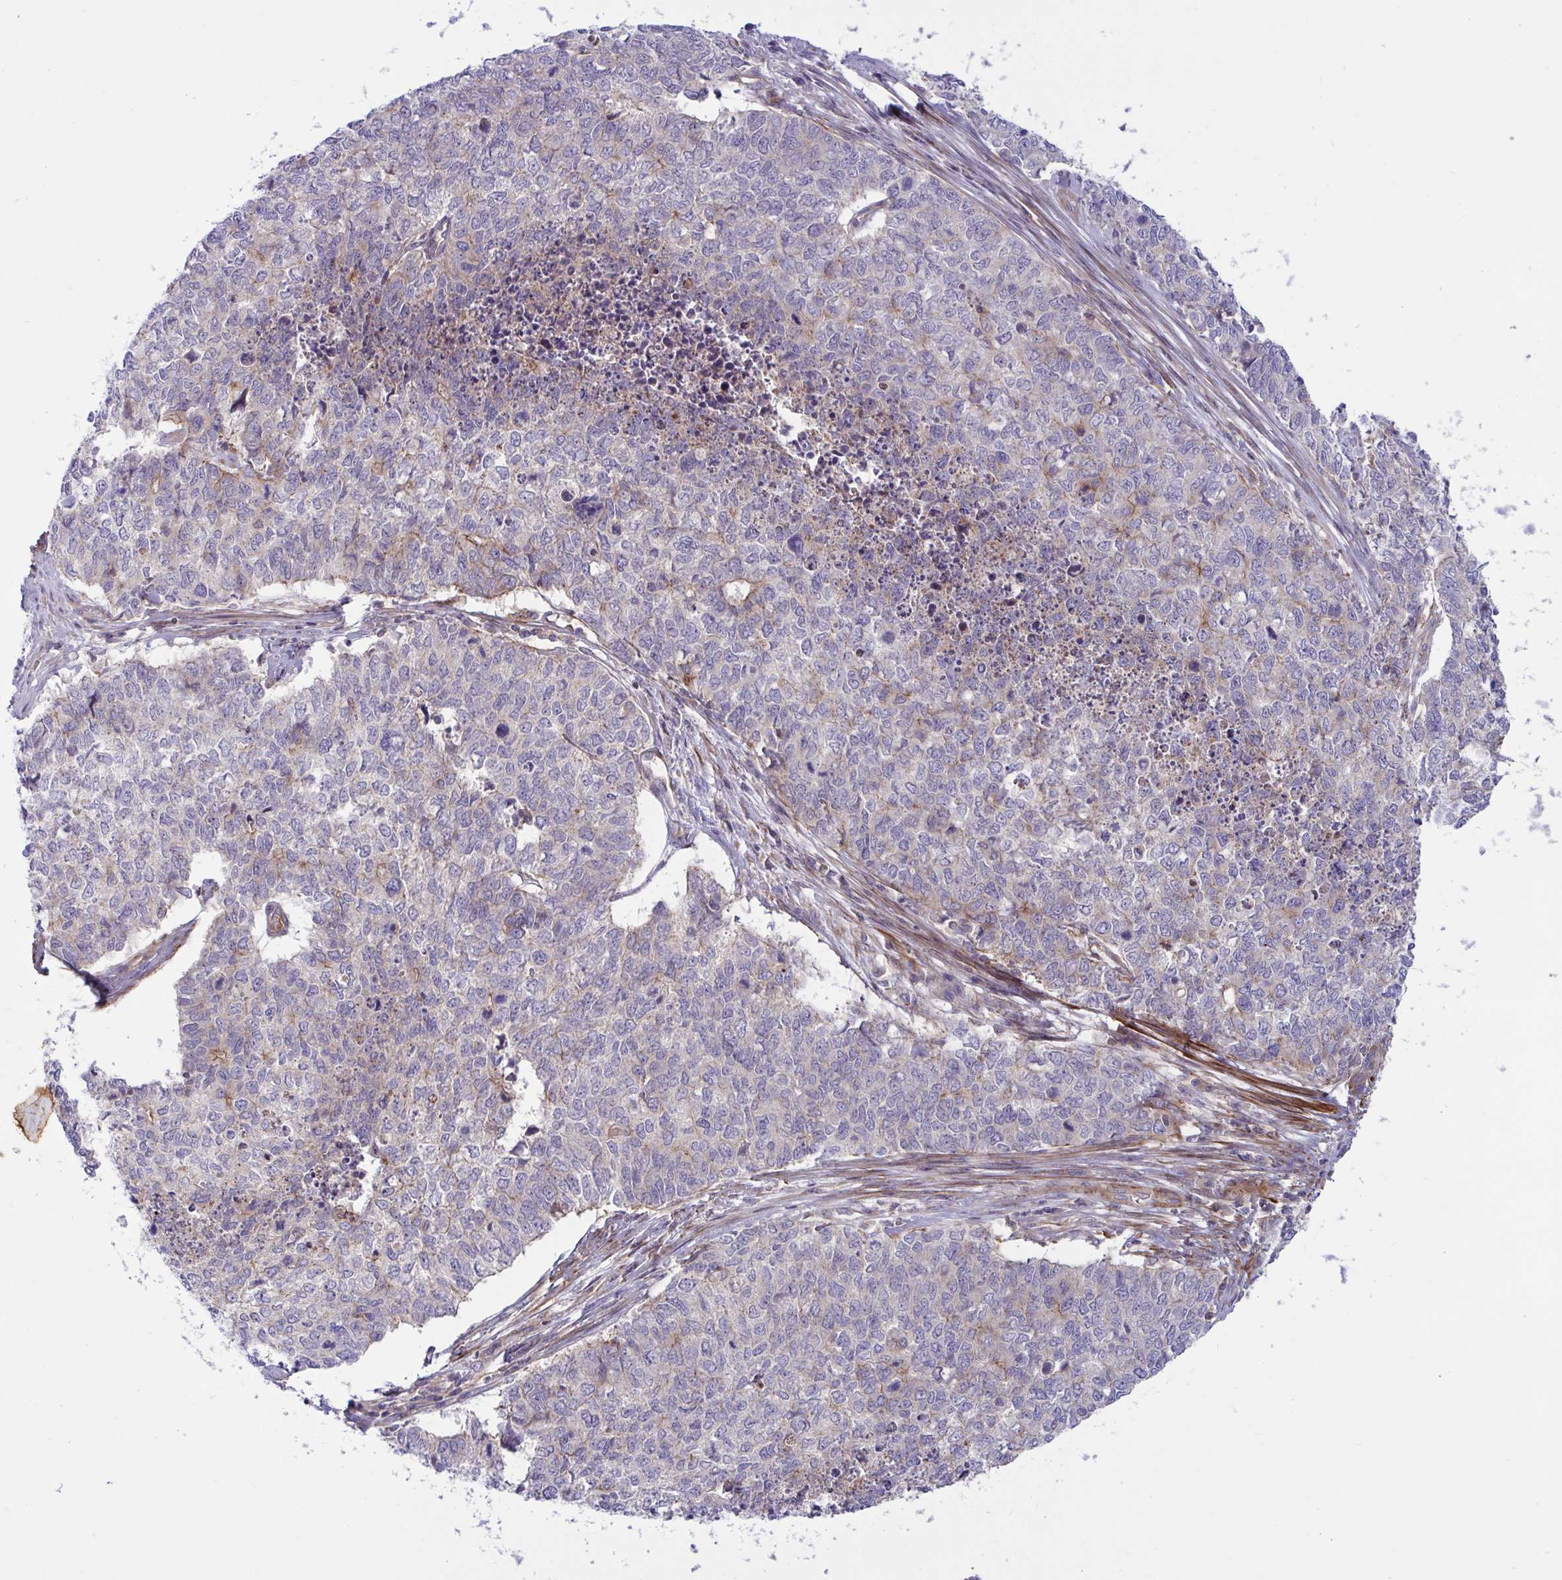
{"staining": {"intensity": "moderate", "quantity": "<25%", "location": "cytoplasmic/membranous"}, "tissue": "cervical cancer", "cell_type": "Tumor cells", "image_type": "cancer", "snomed": [{"axis": "morphology", "description": "Adenocarcinoma, NOS"}, {"axis": "topography", "description": "Cervix"}], "caption": "This micrograph shows adenocarcinoma (cervical) stained with immunohistochemistry (IHC) to label a protein in brown. The cytoplasmic/membranous of tumor cells show moderate positivity for the protein. Nuclei are counter-stained blue.", "gene": "TANK", "patient": {"sex": "female", "age": 63}}